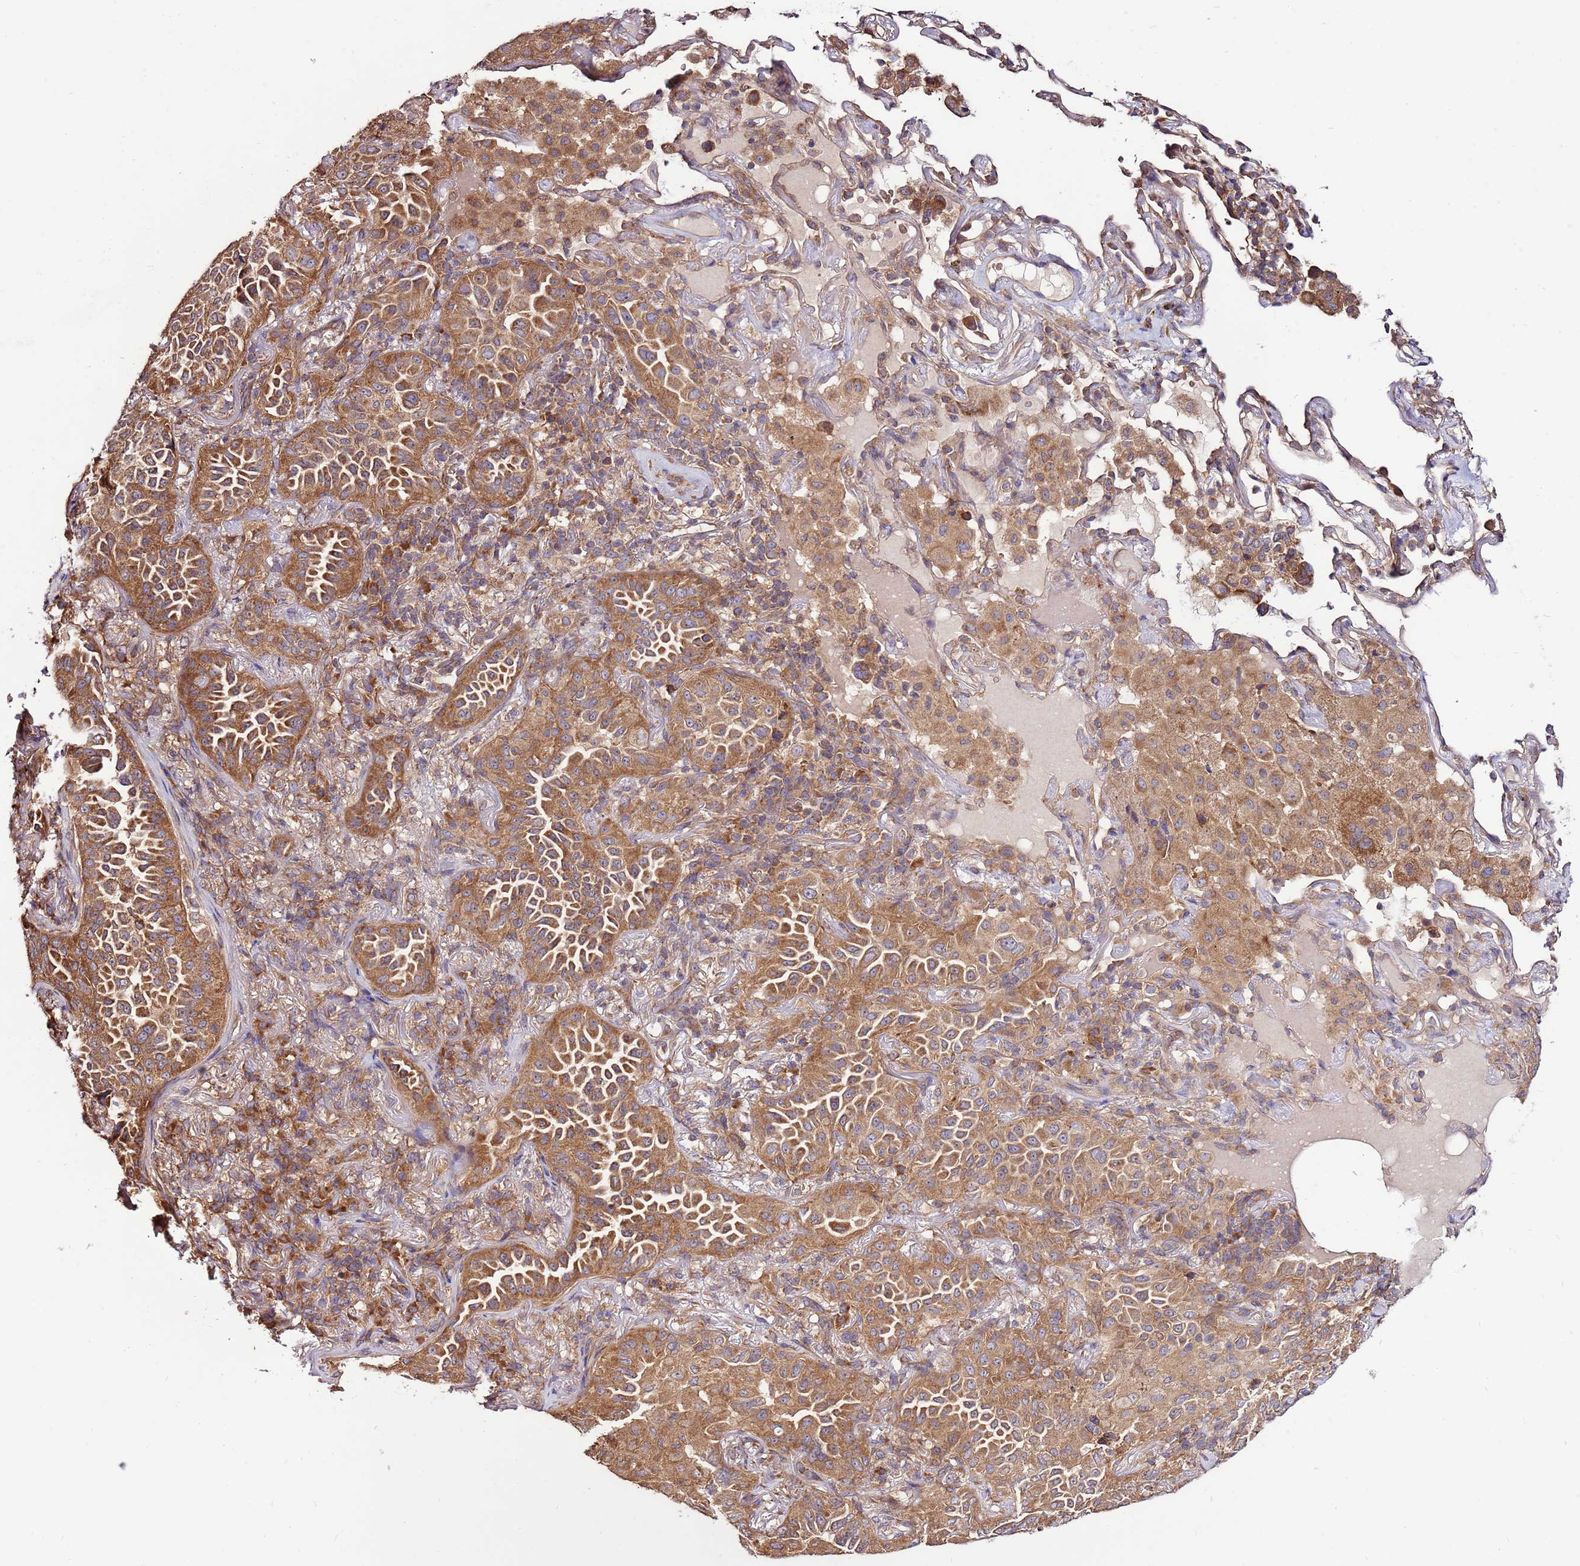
{"staining": {"intensity": "moderate", "quantity": ">75%", "location": "cytoplasmic/membranous"}, "tissue": "lung cancer", "cell_type": "Tumor cells", "image_type": "cancer", "snomed": [{"axis": "morphology", "description": "Adenocarcinoma, NOS"}, {"axis": "topography", "description": "Lung"}], "caption": "This is an image of immunohistochemistry staining of lung cancer (adenocarcinoma), which shows moderate staining in the cytoplasmic/membranous of tumor cells.", "gene": "SLC44A5", "patient": {"sex": "female", "age": 69}}